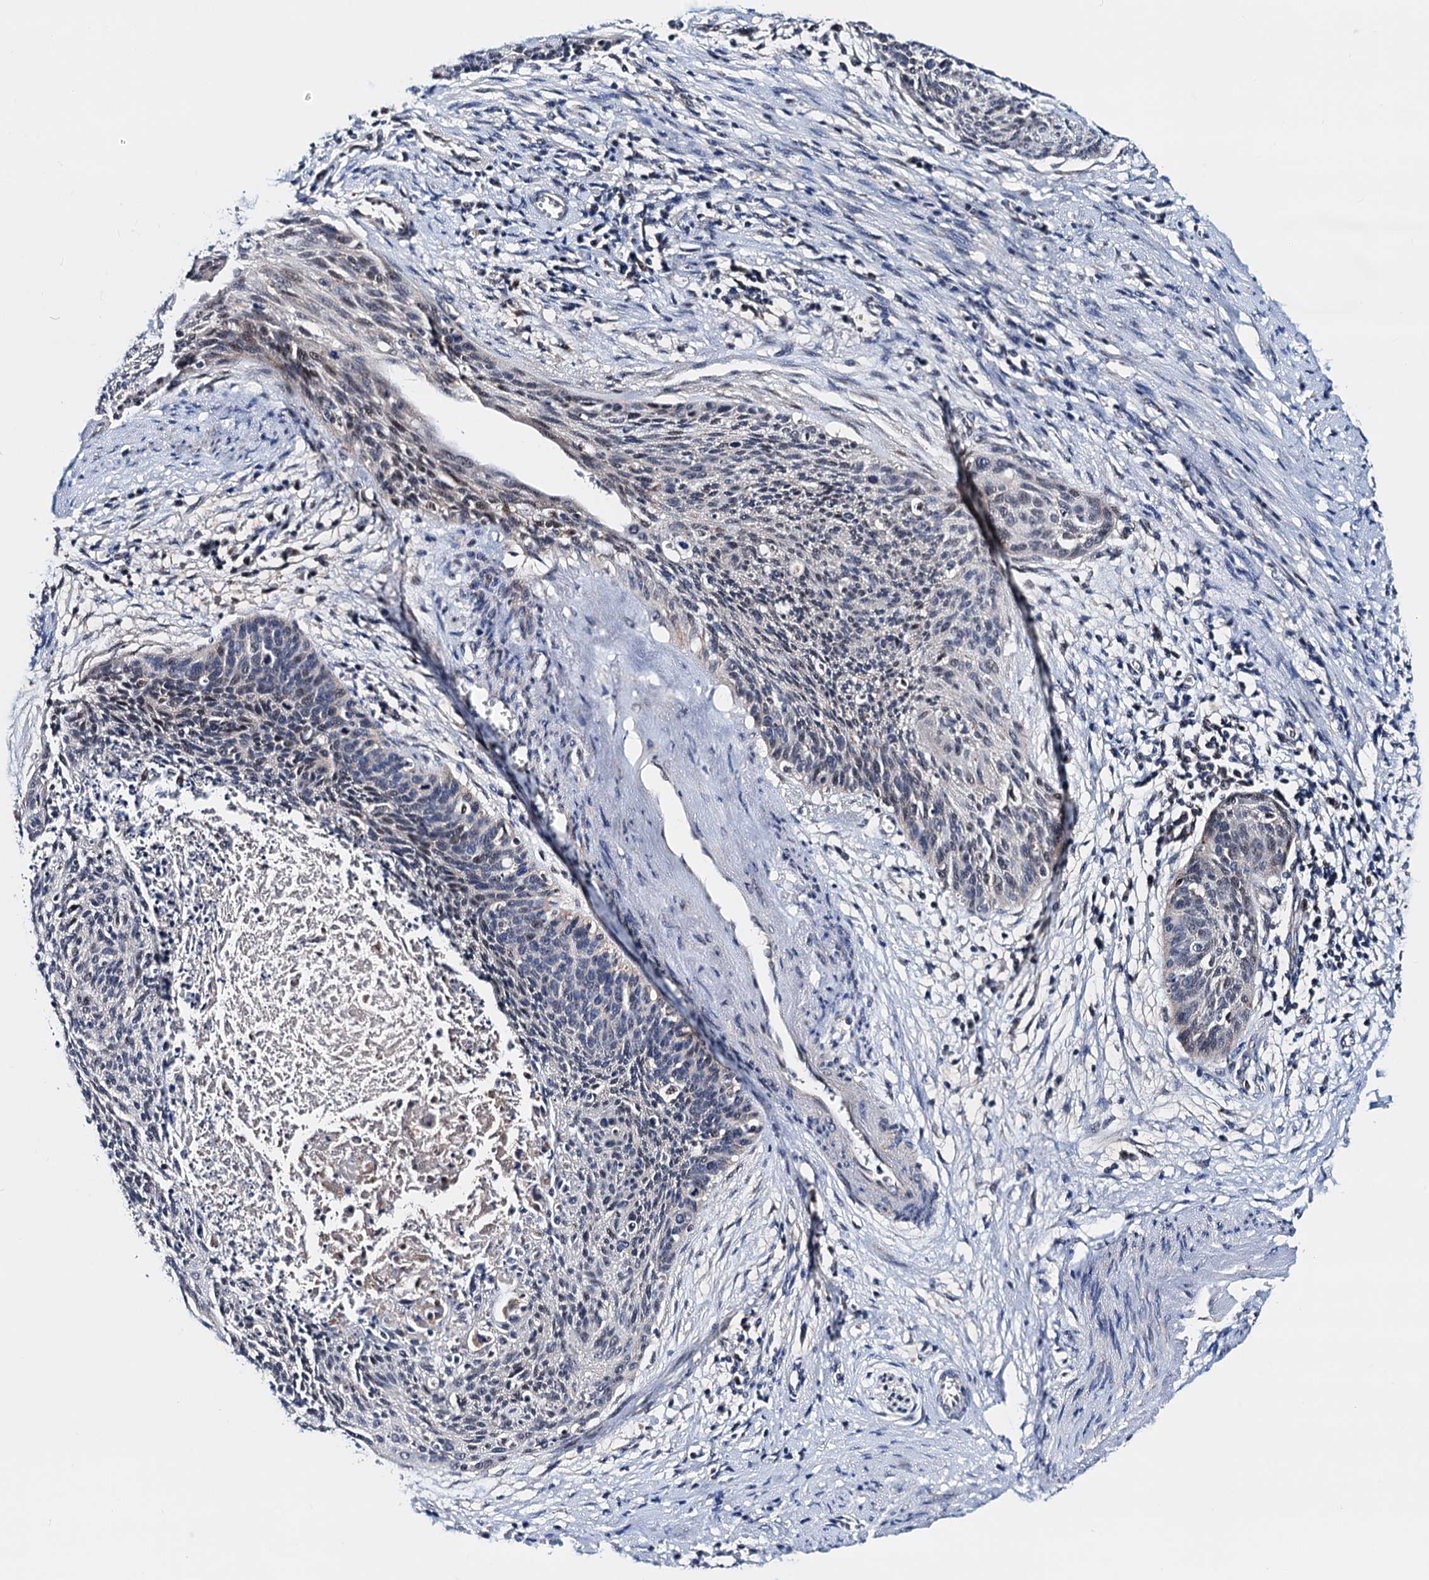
{"staining": {"intensity": "weak", "quantity": "<25%", "location": "nuclear"}, "tissue": "cervical cancer", "cell_type": "Tumor cells", "image_type": "cancer", "snomed": [{"axis": "morphology", "description": "Squamous cell carcinoma, NOS"}, {"axis": "topography", "description": "Cervix"}], "caption": "Tumor cells show no significant staining in cervical cancer. The staining is performed using DAB brown chromogen with nuclei counter-stained in using hematoxylin.", "gene": "COA4", "patient": {"sex": "female", "age": 55}}